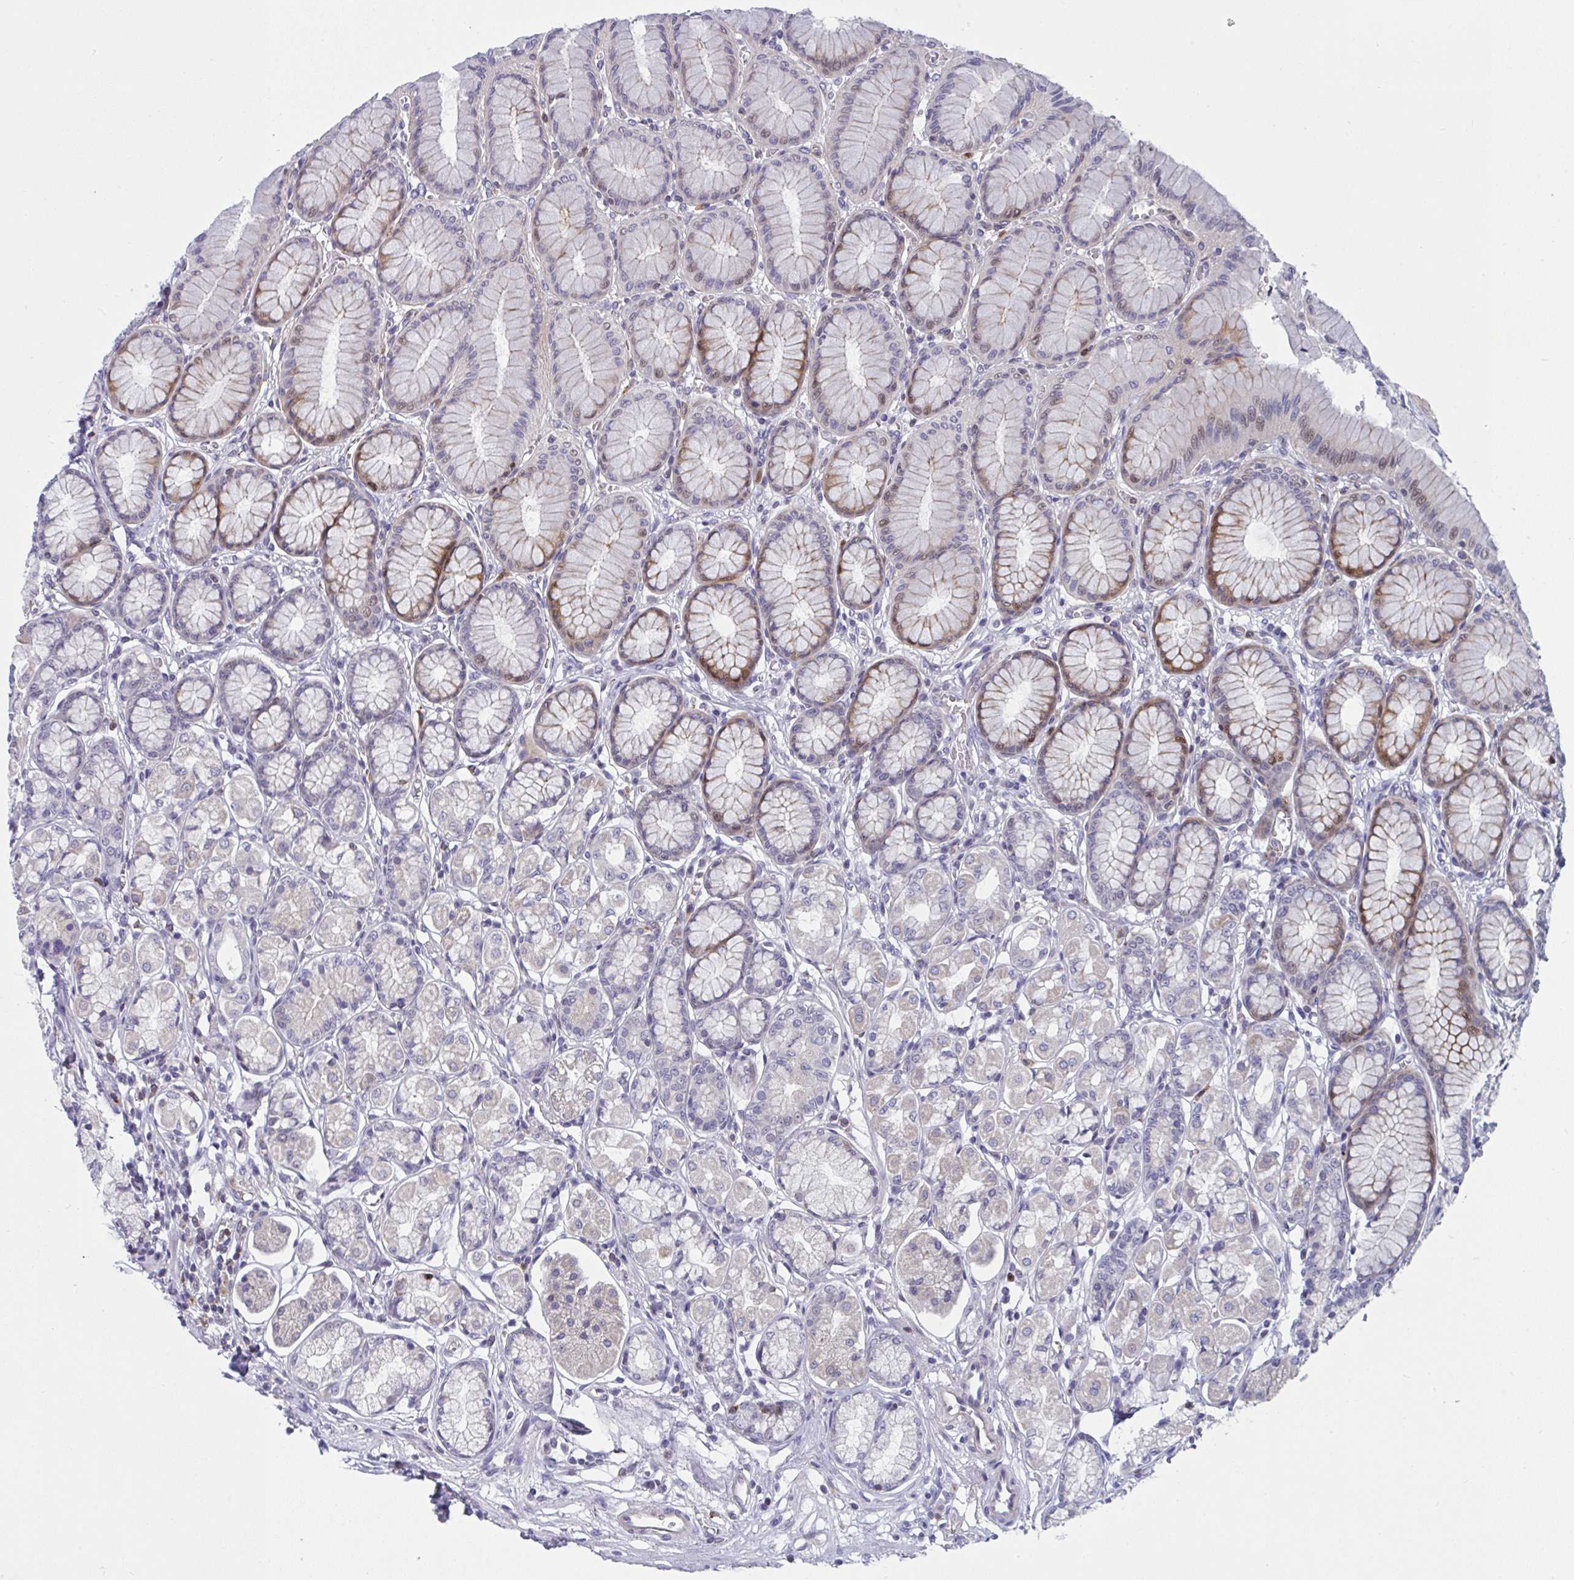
{"staining": {"intensity": "moderate", "quantity": "25%-75%", "location": "cytoplasmic/membranous,nuclear"}, "tissue": "stomach", "cell_type": "Glandular cells", "image_type": "normal", "snomed": [{"axis": "morphology", "description": "Normal tissue, NOS"}, {"axis": "topography", "description": "Stomach"}, {"axis": "topography", "description": "Stomach, lower"}], "caption": "Immunohistochemical staining of unremarkable stomach displays 25%-75% levels of moderate cytoplasmic/membranous,nuclear protein positivity in about 25%-75% of glandular cells. The protein of interest is stained brown, and the nuclei are stained in blue (DAB IHC with brightfield microscopy, high magnification).", "gene": "AOC2", "patient": {"sex": "male", "age": 76}}